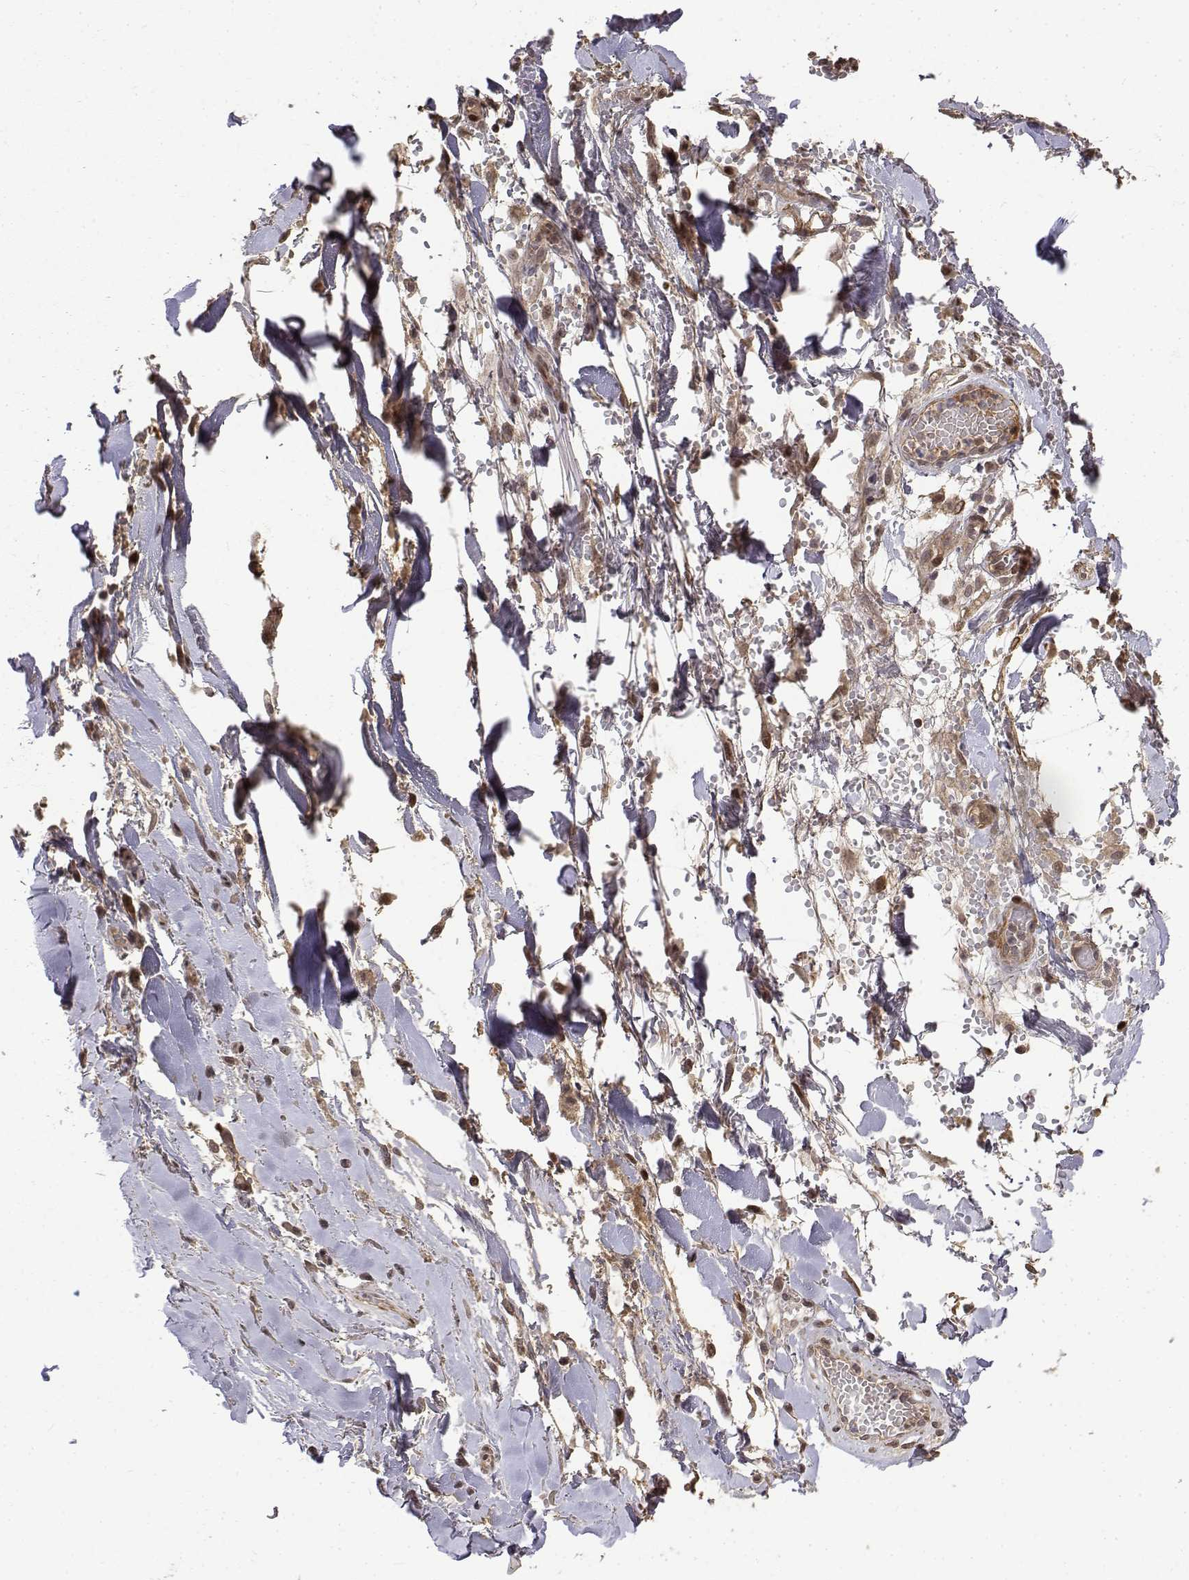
{"staining": {"intensity": "moderate", "quantity": ">75%", "location": "cytoplasmic/membranous,nuclear"}, "tissue": "soft tissue", "cell_type": "Fibroblasts", "image_type": "normal", "snomed": [{"axis": "morphology", "description": "Normal tissue, NOS"}, {"axis": "topography", "description": "Cartilage tissue"}, {"axis": "topography", "description": "Nasopharynx"}, {"axis": "topography", "description": "Thyroid gland"}], "caption": "This histopathology image displays benign soft tissue stained with IHC to label a protein in brown. The cytoplasmic/membranous,nuclear of fibroblasts show moderate positivity for the protein. Nuclei are counter-stained blue.", "gene": "ITGA7", "patient": {"sex": "male", "age": 63}}